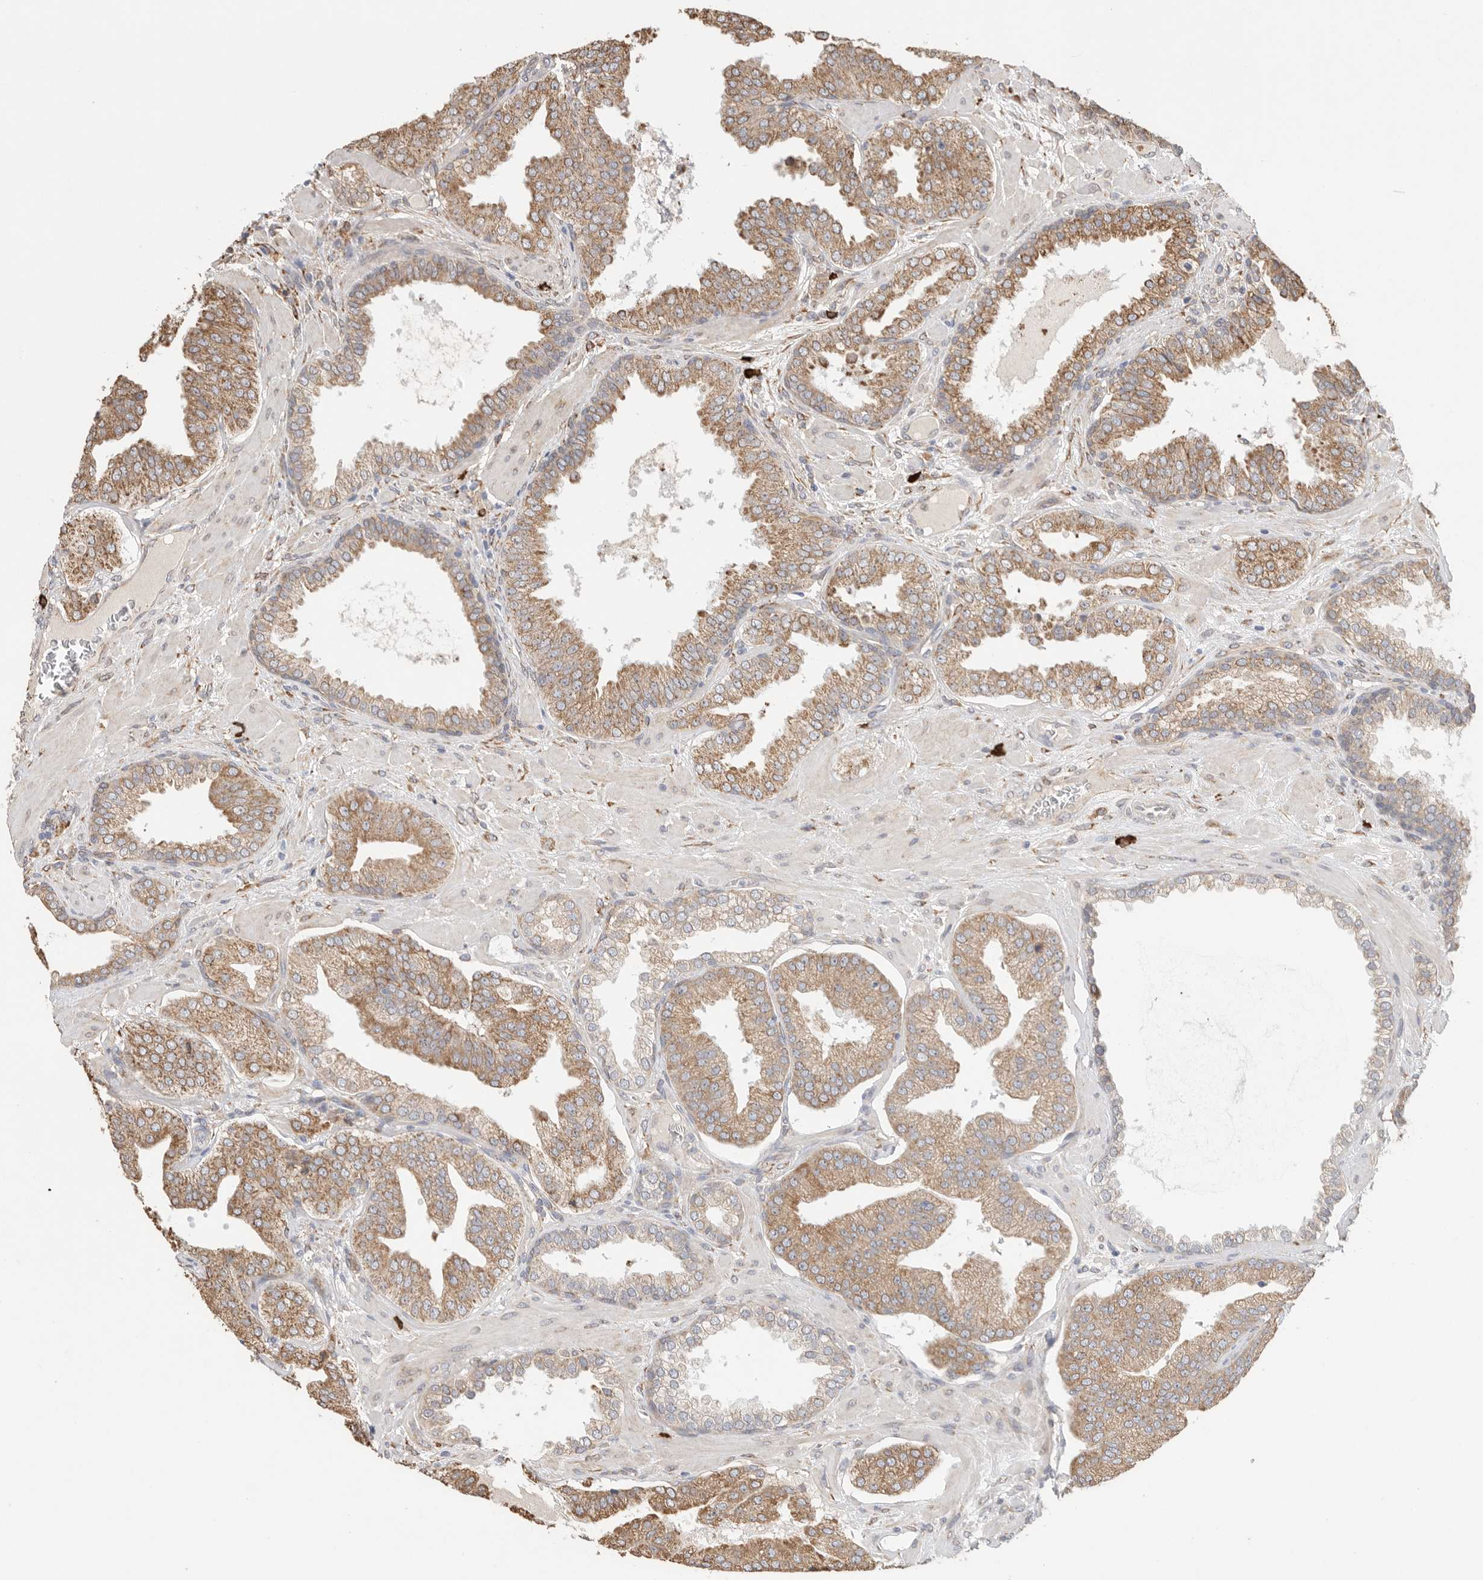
{"staining": {"intensity": "moderate", "quantity": "25%-75%", "location": "cytoplasmic/membranous"}, "tissue": "prostate cancer", "cell_type": "Tumor cells", "image_type": "cancer", "snomed": [{"axis": "morphology", "description": "Adenocarcinoma, Low grade"}, {"axis": "topography", "description": "Prostate"}], "caption": "Tumor cells exhibit moderate cytoplasmic/membranous staining in approximately 25%-75% of cells in prostate cancer.", "gene": "BLOC1S5", "patient": {"sex": "male", "age": 62}}